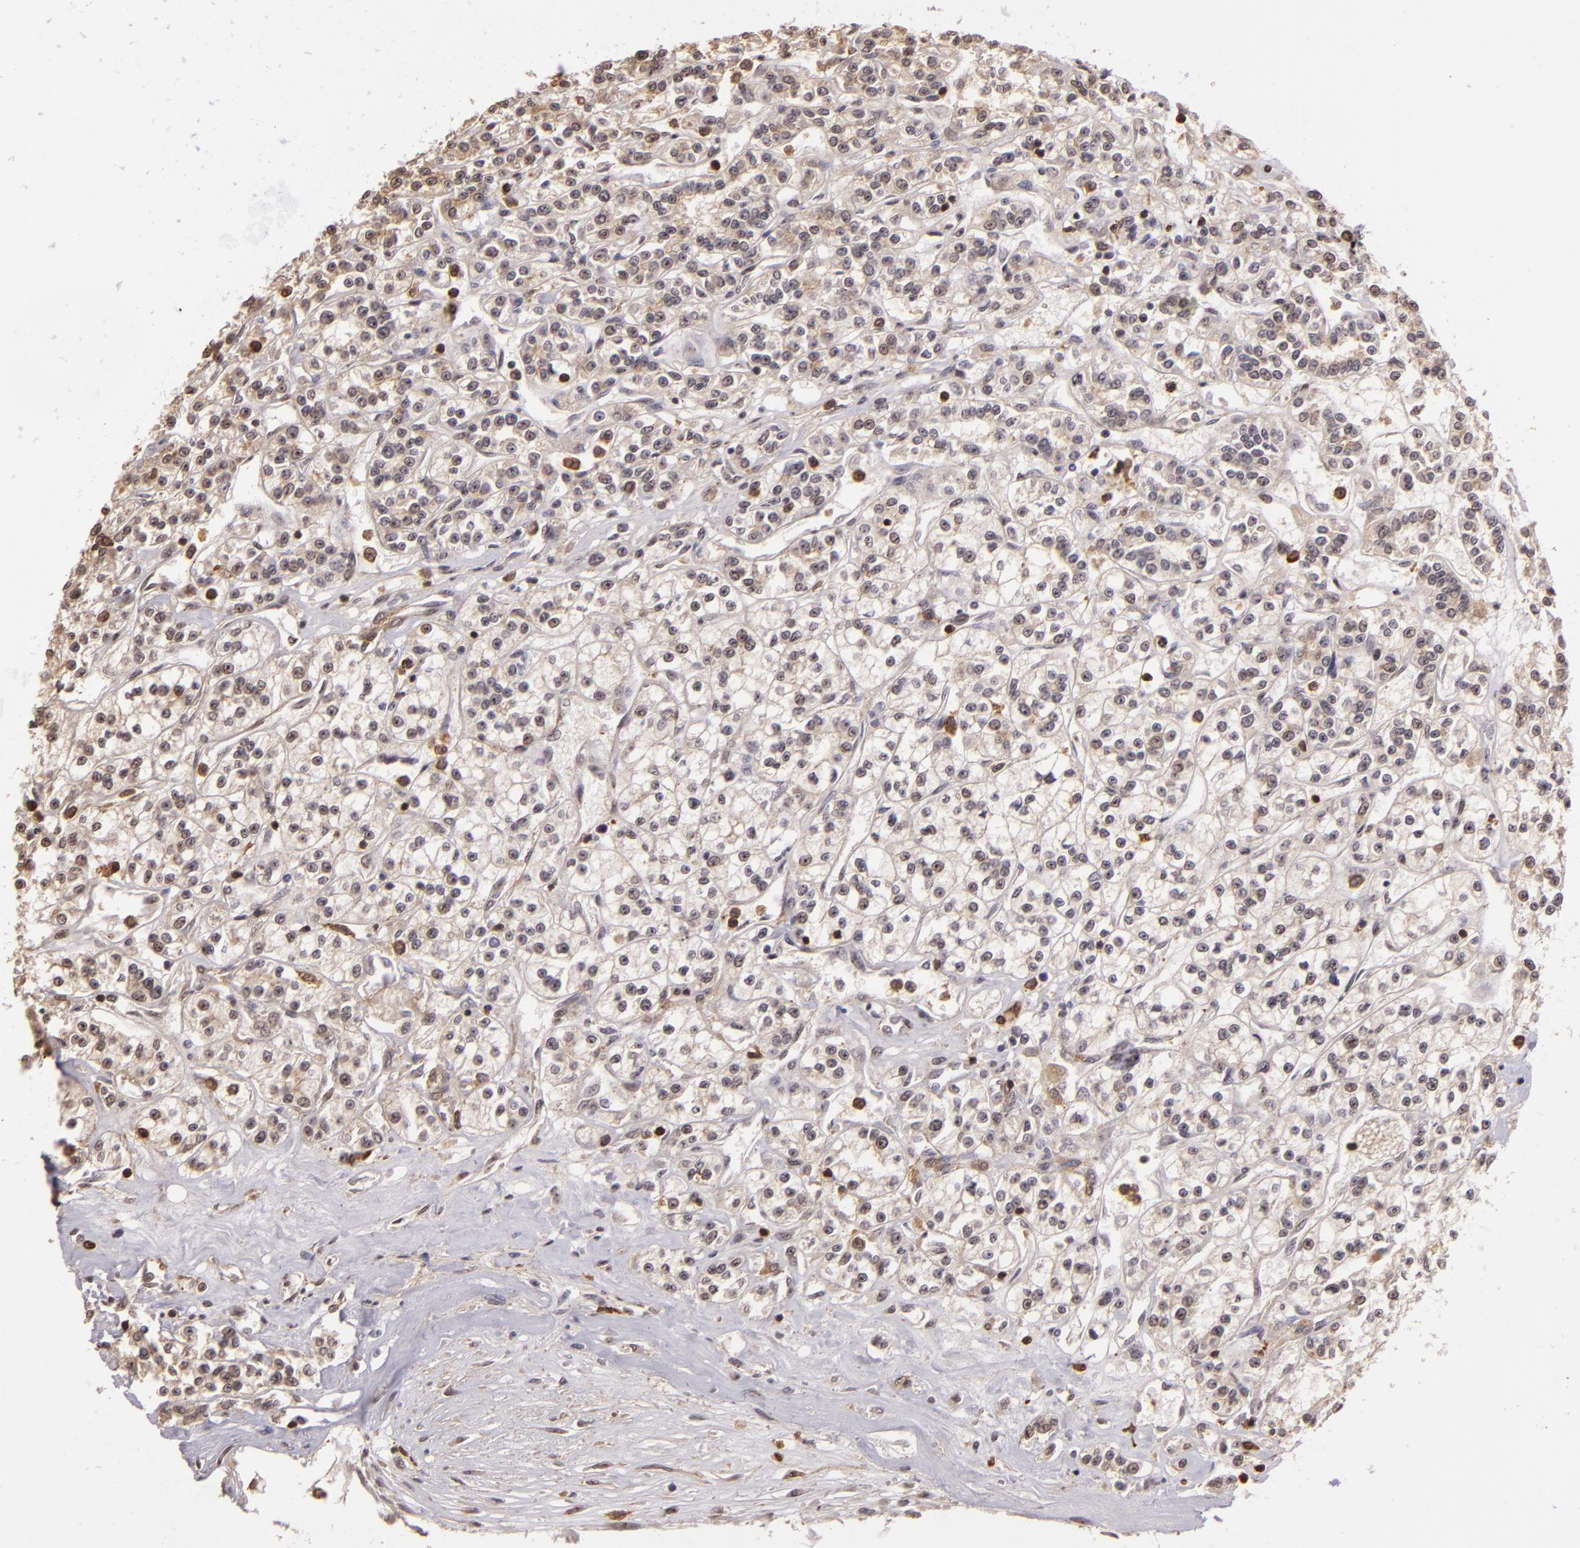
{"staining": {"intensity": "negative", "quantity": "none", "location": "none"}, "tissue": "renal cancer", "cell_type": "Tumor cells", "image_type": "cancer", "snomed": [{"axis": "morphology", "description": "Adenocarcinoma, NOS"}, {"axis": "topography", "description": "Kidney"}], "caption": "High power microscopy micrograph of an immunohistochemistry (IHC) micrograph of renal cancer, revealing no significant positivity in tumor cells.", "gene": "ARPC2", "patient": {"sex": "female", "age": 76}}